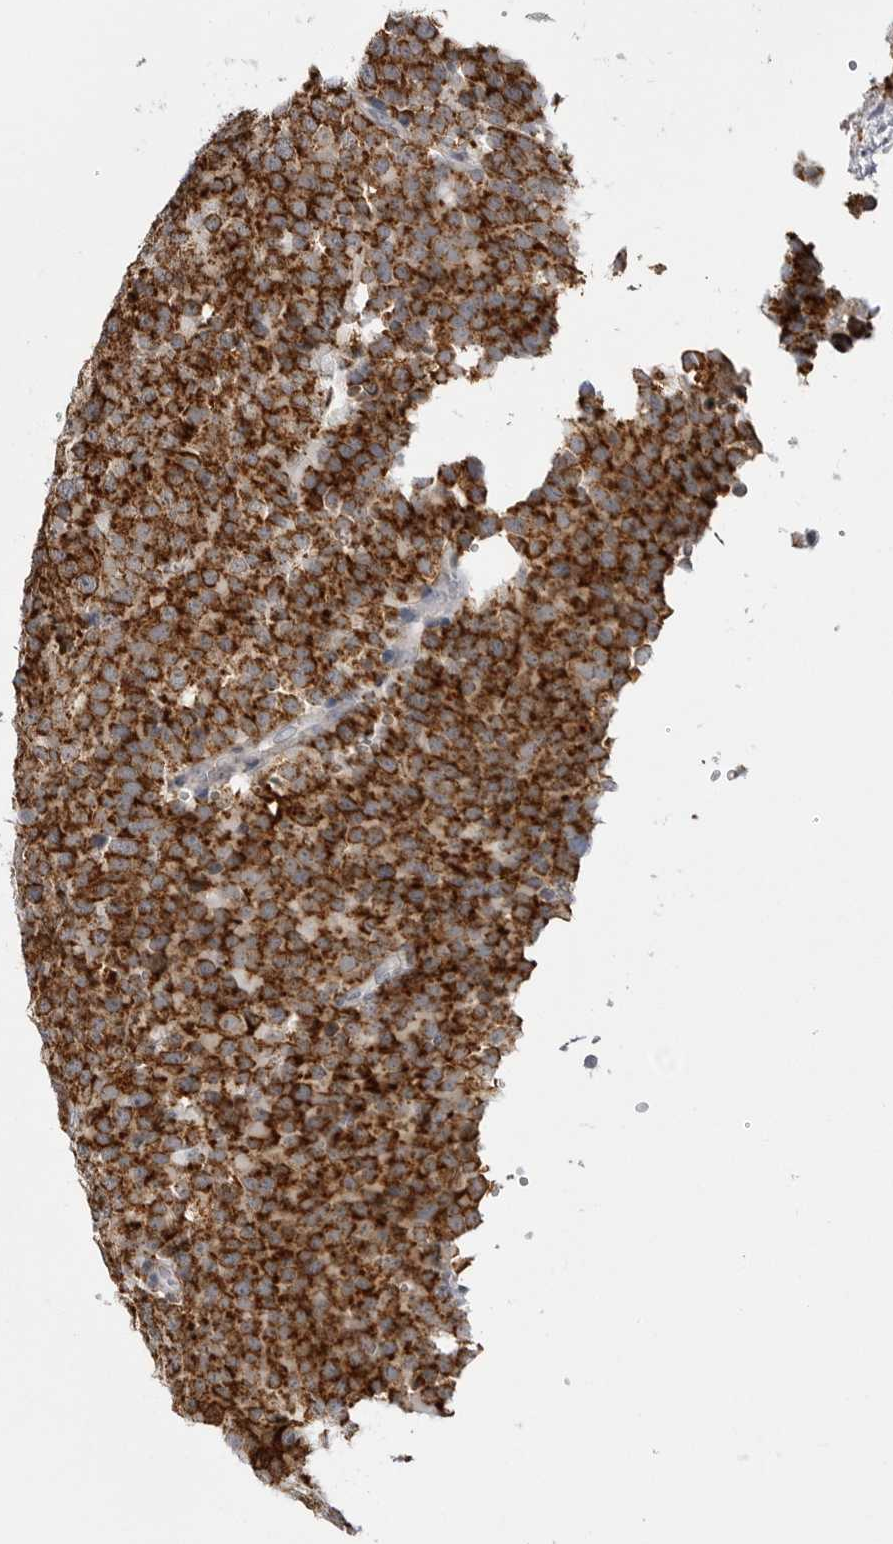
{"staining": {"intensity": "strong", "quantity": ">75%", "location": "cytoplasmic/membranous"}, "tissue": "testis cancer", "cell_type": "Tumor cells", "image_type": "cancer", "snomed": [{"axis": "morphology", "description": "Seminoma, NOS"}, {"axis": "topography", "description": "Testis"}], "caption": "A photomicrograph of human testis seminoma stained for a protein demonstrates strong cytoplasmic/membranous brown staining in tumor cells. Ihc stains the protein of interest in brown and the nuclei are stained blue.", "gene": "FH", "patient": {"sex": "male", "age": 71}}